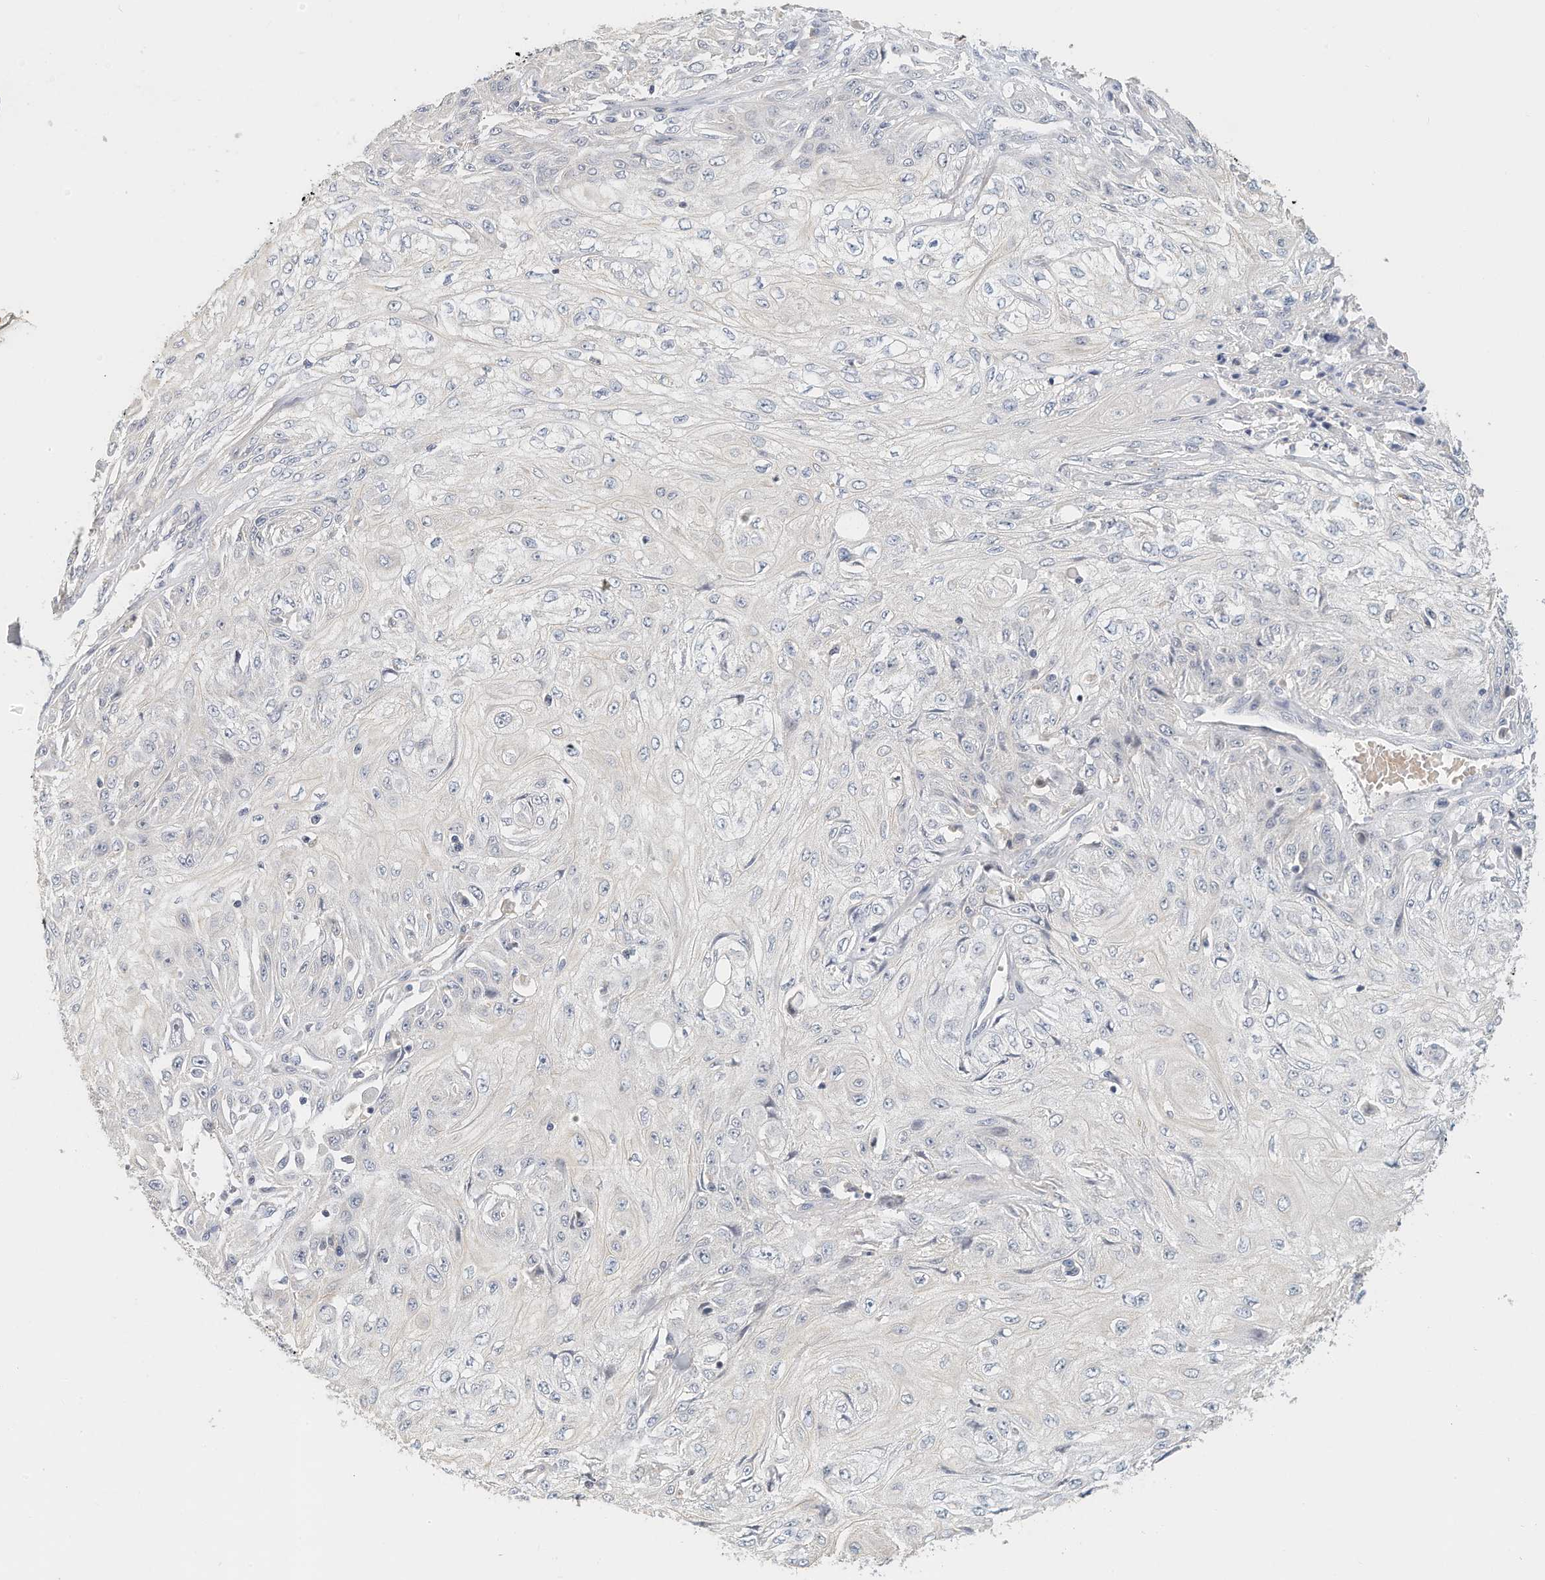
{"staining": {"intensity": "negative", "quantity": "none", "location": "none"}, "tissue": "skin cancer", "cell_type": "Tumor cells", "image_type": "cancer", "snomed": [{"axis": "morphology", "description": "Squamous cell carcinoma, NOS"}, {"axis": "morphology", "description": "Squamous cell carcinoma, metastatic, NOS"}, {"axis": "topography", "description": "Skin"}, {"axis": "topography", "description": "Lymph node"}], "caption": "Immunohistochemical staining of skin cancer (metastatic squamous cell carcinoma) displays no significant staining in tumor cells. The staining is performed using DAB (3,3'-diaminobenzidine) brown chromogen with nuclei counter-stained in using hematoxylin.", "gene": "MICAL1", "patient": {"sex": "male", "age": 75}}